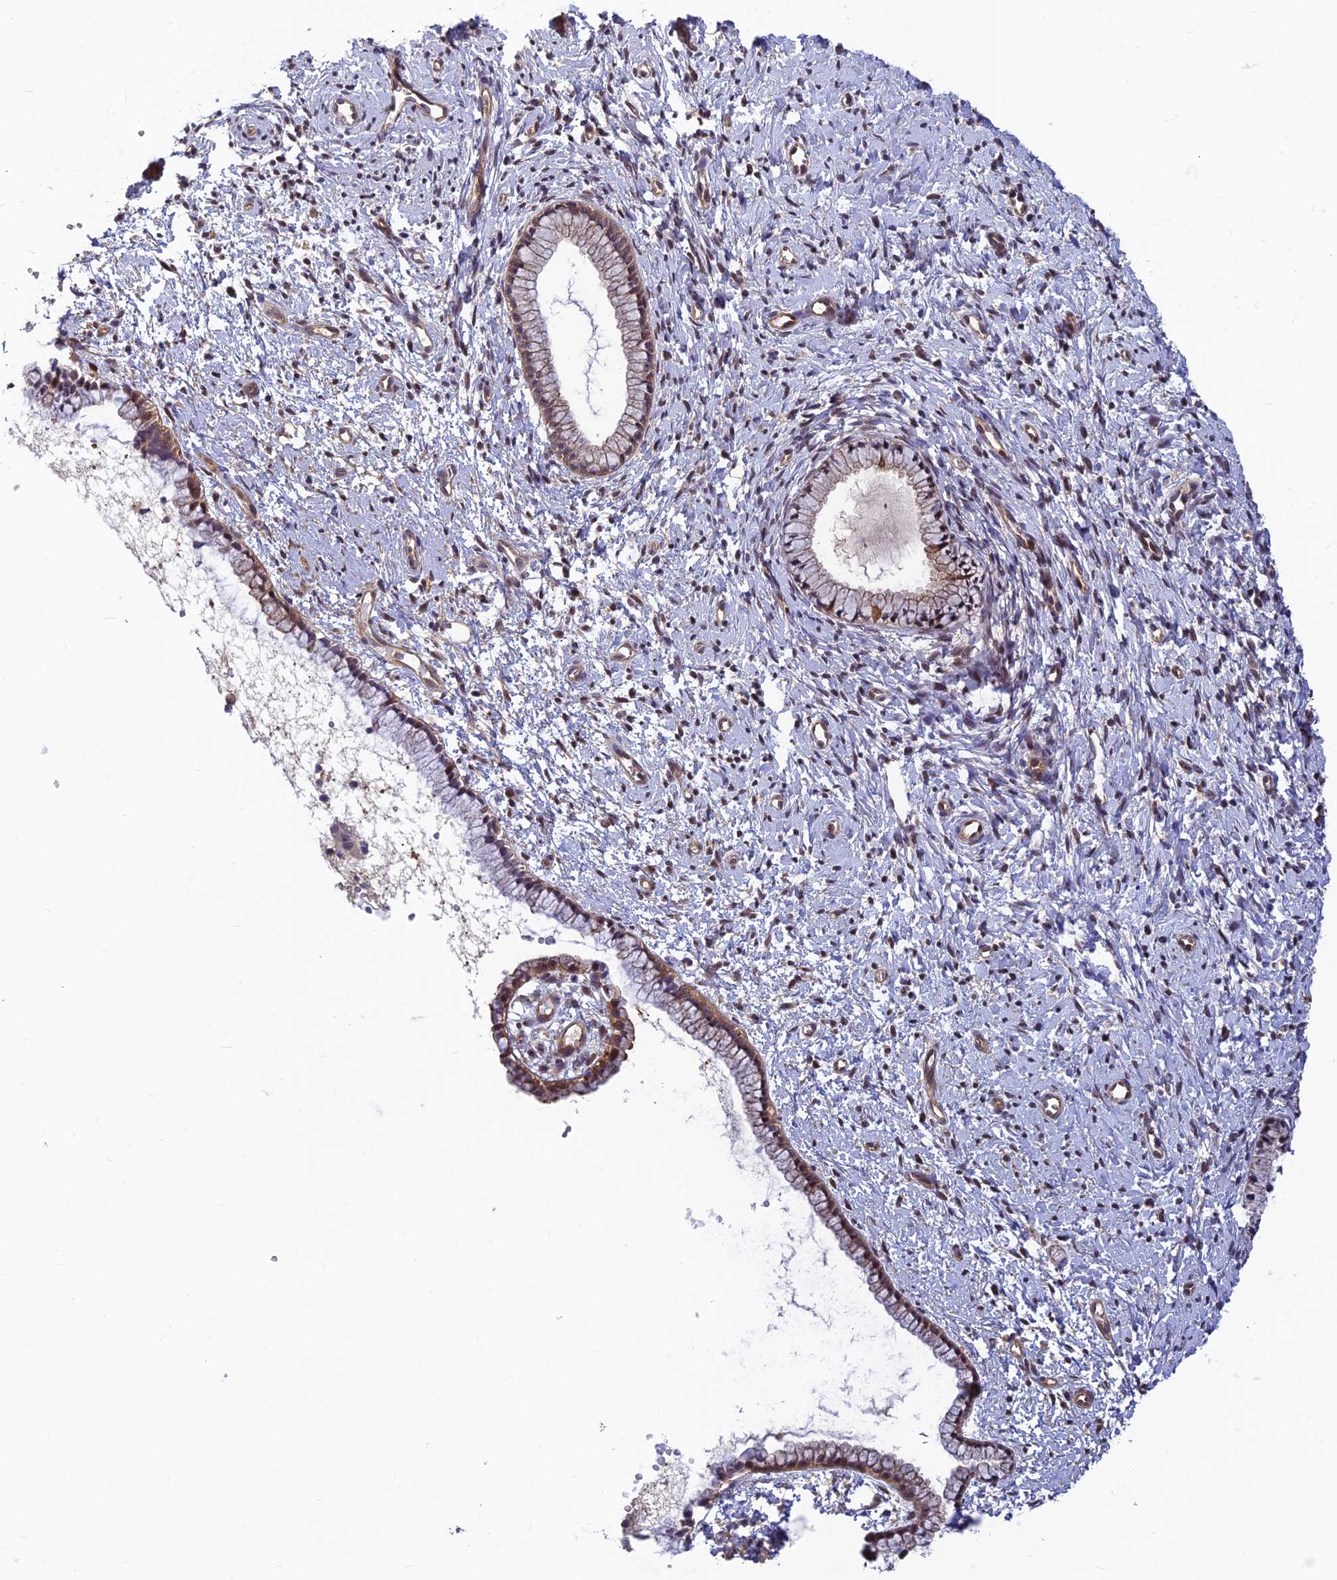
{"staining": {"intensity": "moderate", "quantity": ">75%", "location": "cytoplasmic/membranous"}, "tissue": "cervix", "cell_type": "Glandular cells", "image_type": "normal", "snomed": [{"axis": "morphology", "description": "Normal tissue, NOS"}, {"axis": "topography", "description": "Cervix"}], "caption": "IHC photomicrograph of benign human cervix stained for a protein (brown), which demonstrates medium levels of moderate cytoplasmic/membranous staining in approximately >75% of glandular cells.", "gene": "PIKFYVE", "patient": {"sex": "female", "age": 57}}